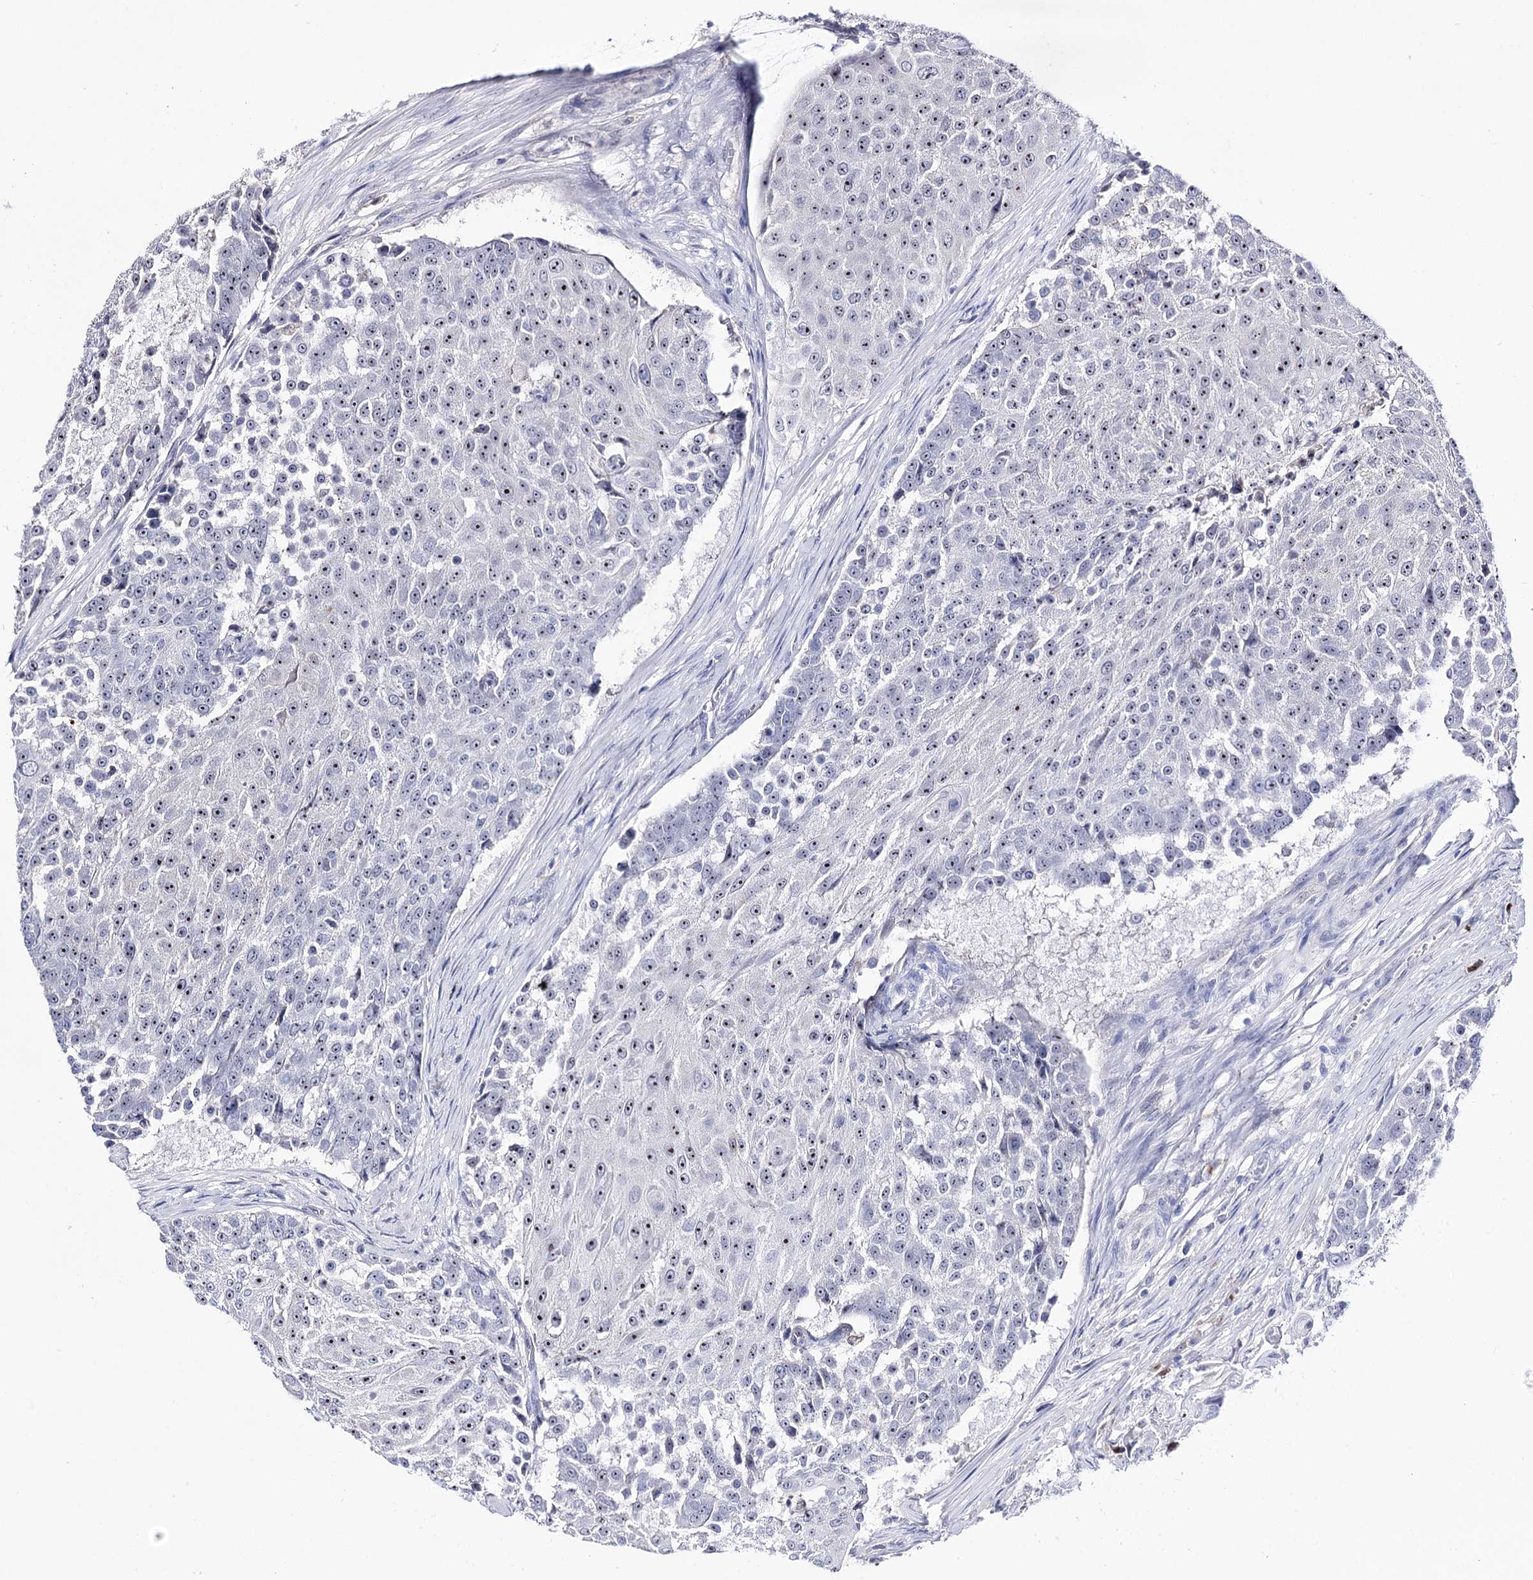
{"staining": {"intensity": "moderate", "quantity": ">75%", "location": "nuclear"}, "tissue": "urothelial cancer", "cell_type": "Tumor cells", "image_type": "cancer", "snomed": [{"axis": "morphology", "description": "Urothelial carcinoma, High grade"}, {"axis": "topography", "description": "Urinary bladder"}], "caption": "Immunohistochemistry (IHC) staining of urothelial cancer, which demonstrates medium levels of moderate nuclear expression in approximately >75% of tumor cells indicating moderate nuclear protein positivity. The staining was performed using DAB (brown) for protein detection and nuclei were counterstained in hematoxylin (blue).", "gene": "PCGF5", "patient": {"sex": "female", "age": 63}}